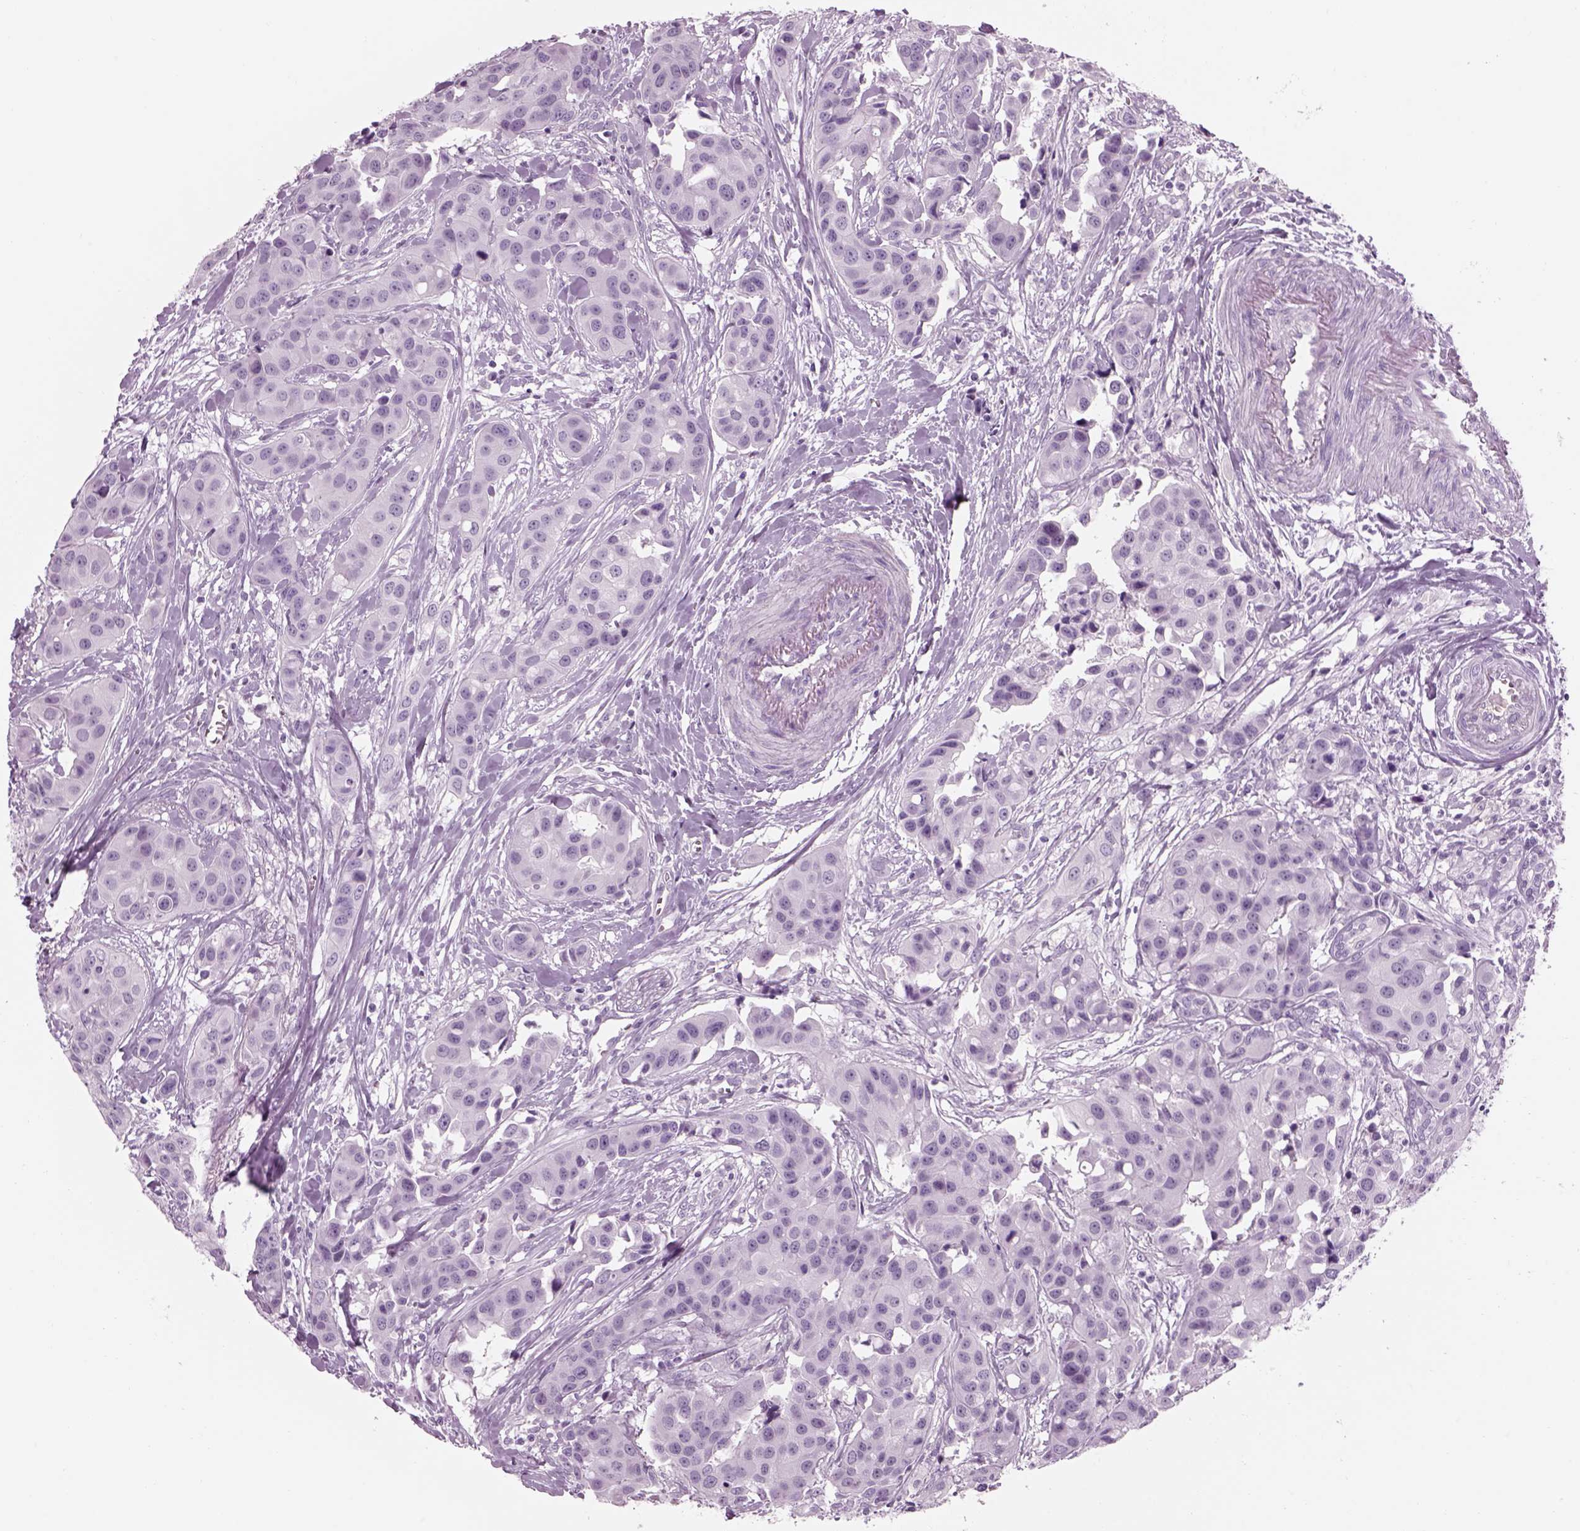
{"staining": {"intensity": "negative", "quantity": "none", "location": "none"}, "tissue": "head and neck cancer", "cell_type": "Tumor cells", "image_type": "cancer", "snomed": [{"axis": "morphology", "description": "Adenocarcinoma, NOS"}, {"axis": "topography", "description": "Head-Neck"}], "caption": "DAB immunohistochemical staining of human adenocarcinoma (head and neck) exhibits no significant staining in tumor cells.", "gene": "GAS2L2", "patient": {"sex": "male", "age": 76}}